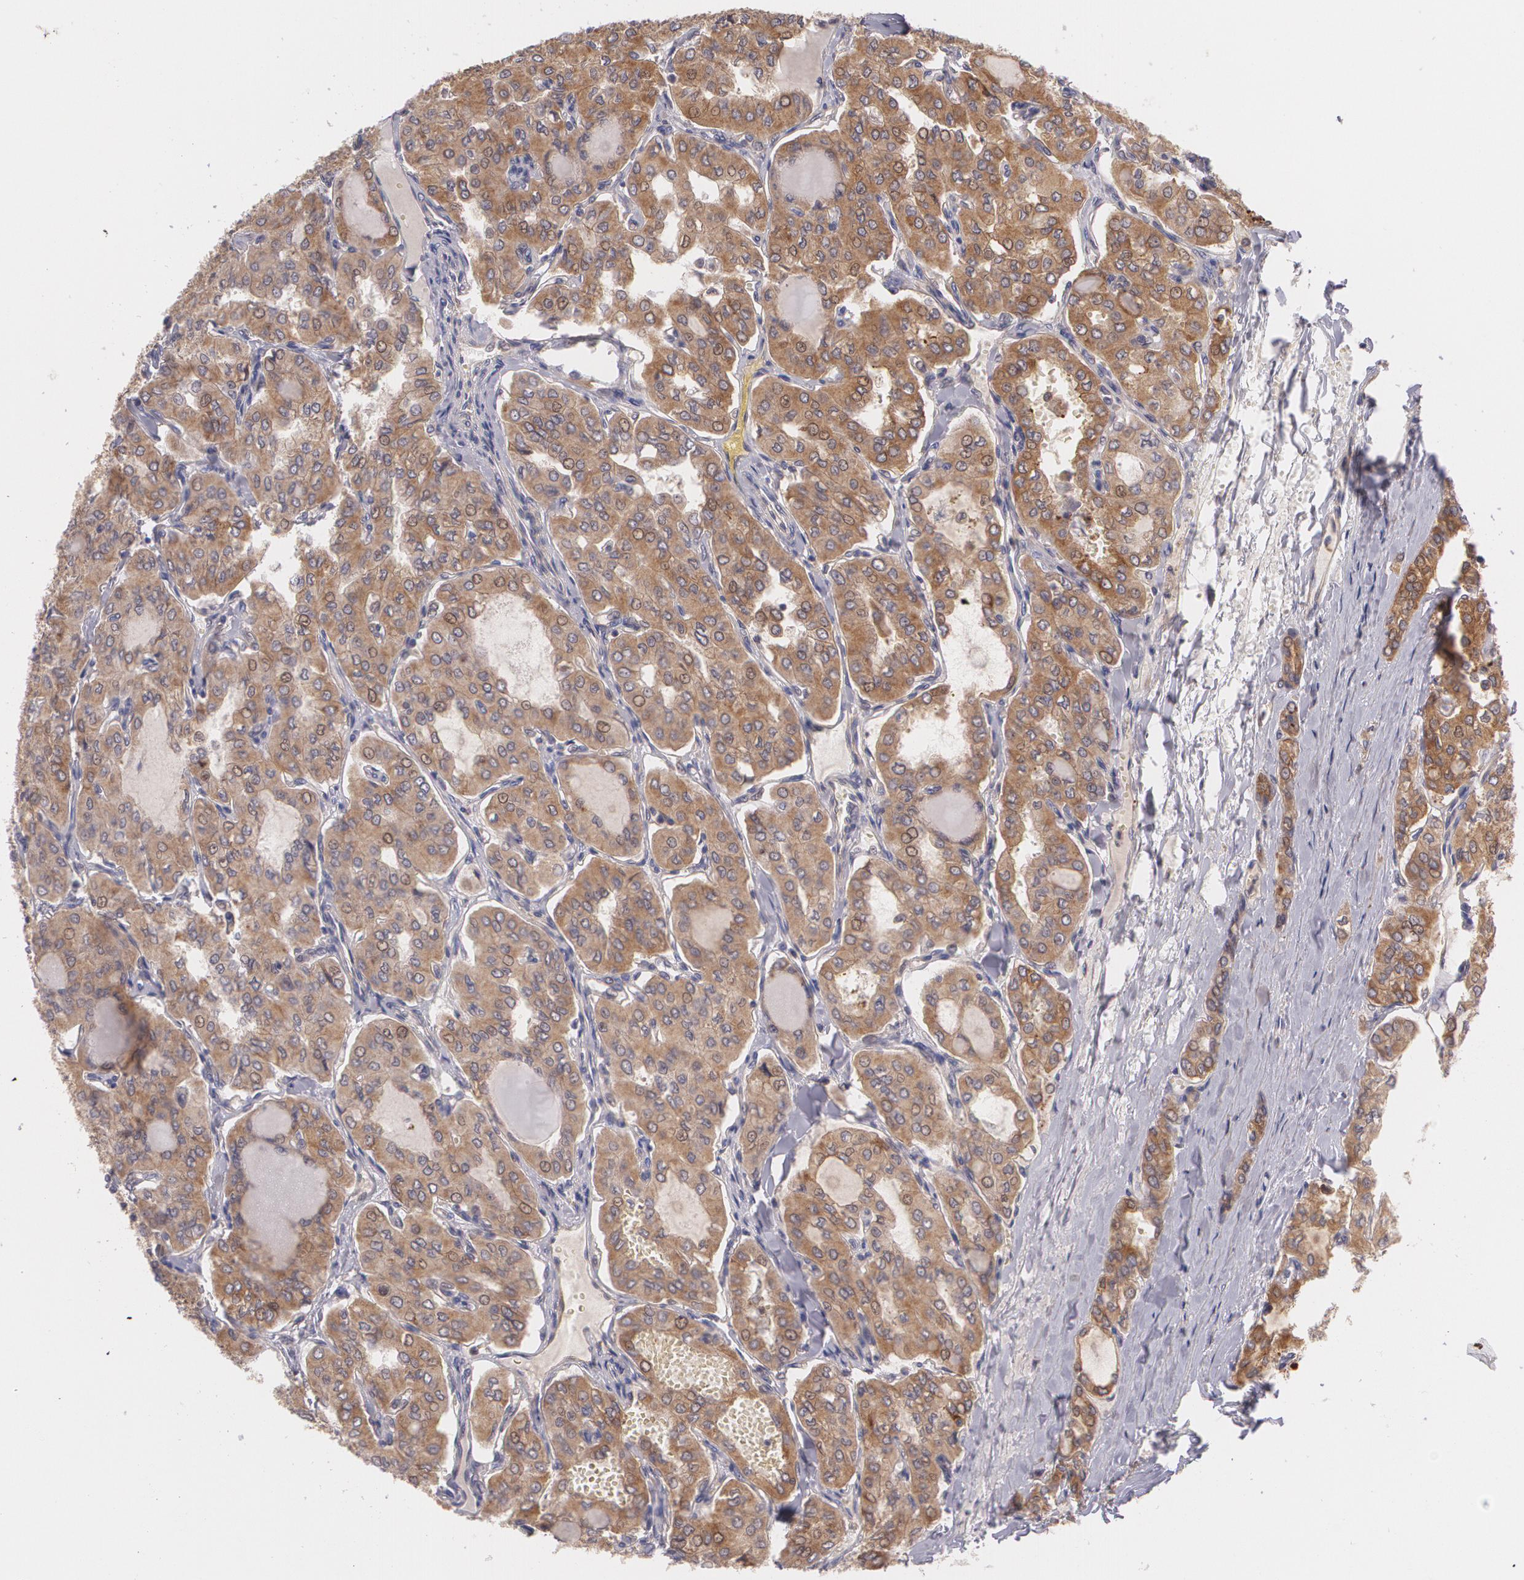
{"staining": {"intensity": "moderate", "quantity": ">75%", "location": "cytoplasmic/membranous"}, "tissue": "thyroid cancer", "cell_type": "Tumor cells", "image_type": "cancer", "snomed": [{"axis": "morphology", "description": "Papillary adenocarcinoma, NOS"}, {"axis": "topography", "description": "Thyroid gland"}], "caption": "Papillary adenocarcinoma (thyroid) stained with a protein marker demonstrates moderate staining in tumor cells.", "gene": "CCL17", "patient": {"sex": "male", "age": 20}}